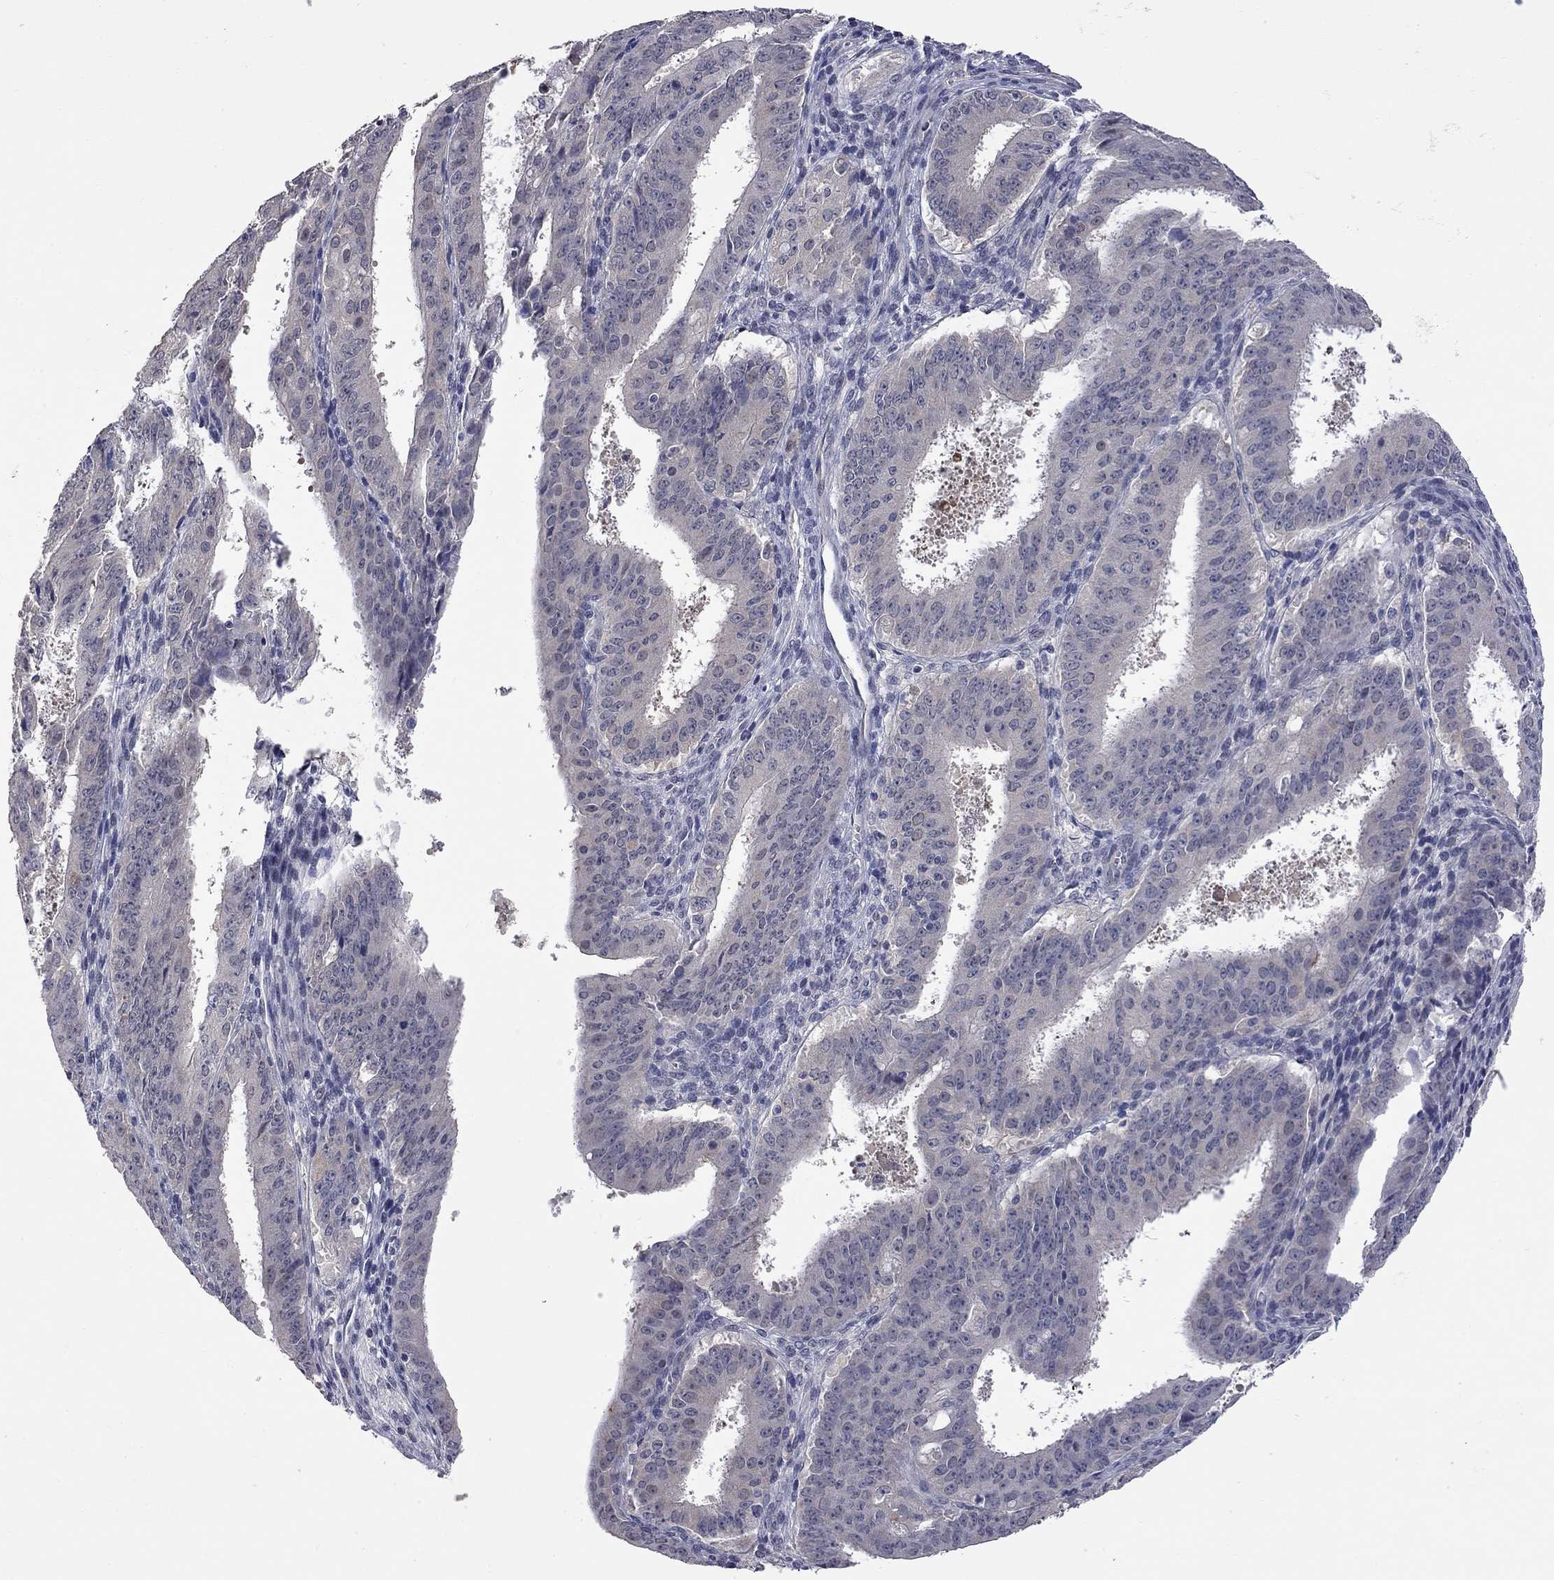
{"staining": {"intensity": "negative", "quantity": "none", "location": "none"}, "tissue": "ovarian cancer", "cell_type": "Tumor cells", "image_type": "cancer", "snomed": [{"axis": "morphology", "description": "Carcinoma, endometroid"}, {"axis": "topography", "description": "Ovary"}], "caption": "The micrograph exhibits no staining of tumor cells in endometroid carcinoma (ovarian).", "gene": "FABP12", "patient": {"sex": "female", "age": 42}}